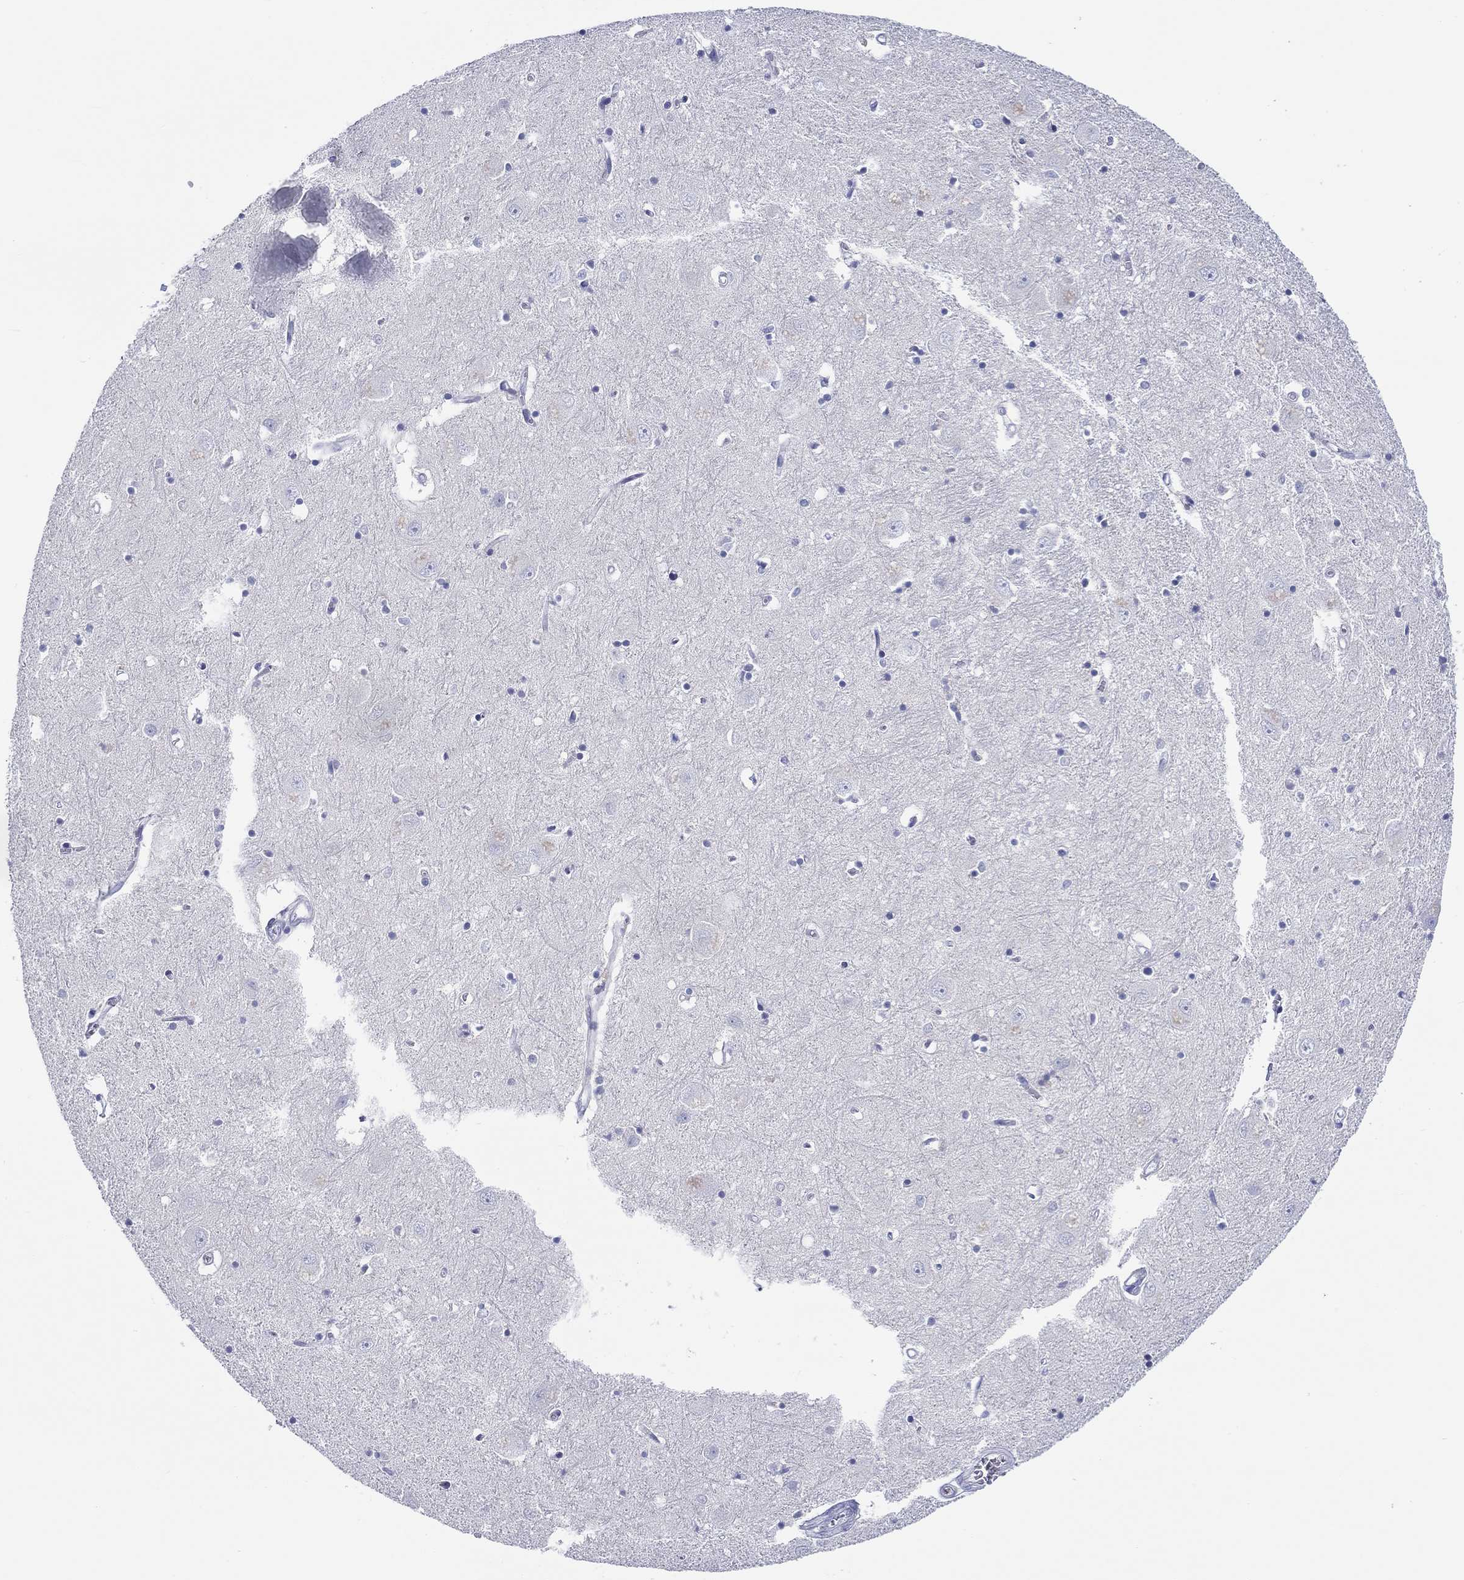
{"staining": {"intensity": "moderate", "quantity": "<25%", "location": "cytoplasmic/membranous"}, "tissue": "caudate", "cell_type": "Glial cells", "image_type": "normal", "snomed": [{"axis": "morphology", "description": "Normal tissue, NOS"}, {"axis": "topography", "description": "Lateral ventricle wall"}], "caption": "Protein staining by immunohistochemistry (IHC) reveals moderate cytoplasmic/membranous expression in about <25% of glial cells in normal caudate.", "gene": "H1", "patient": {"sex": "male", "age": 54}}